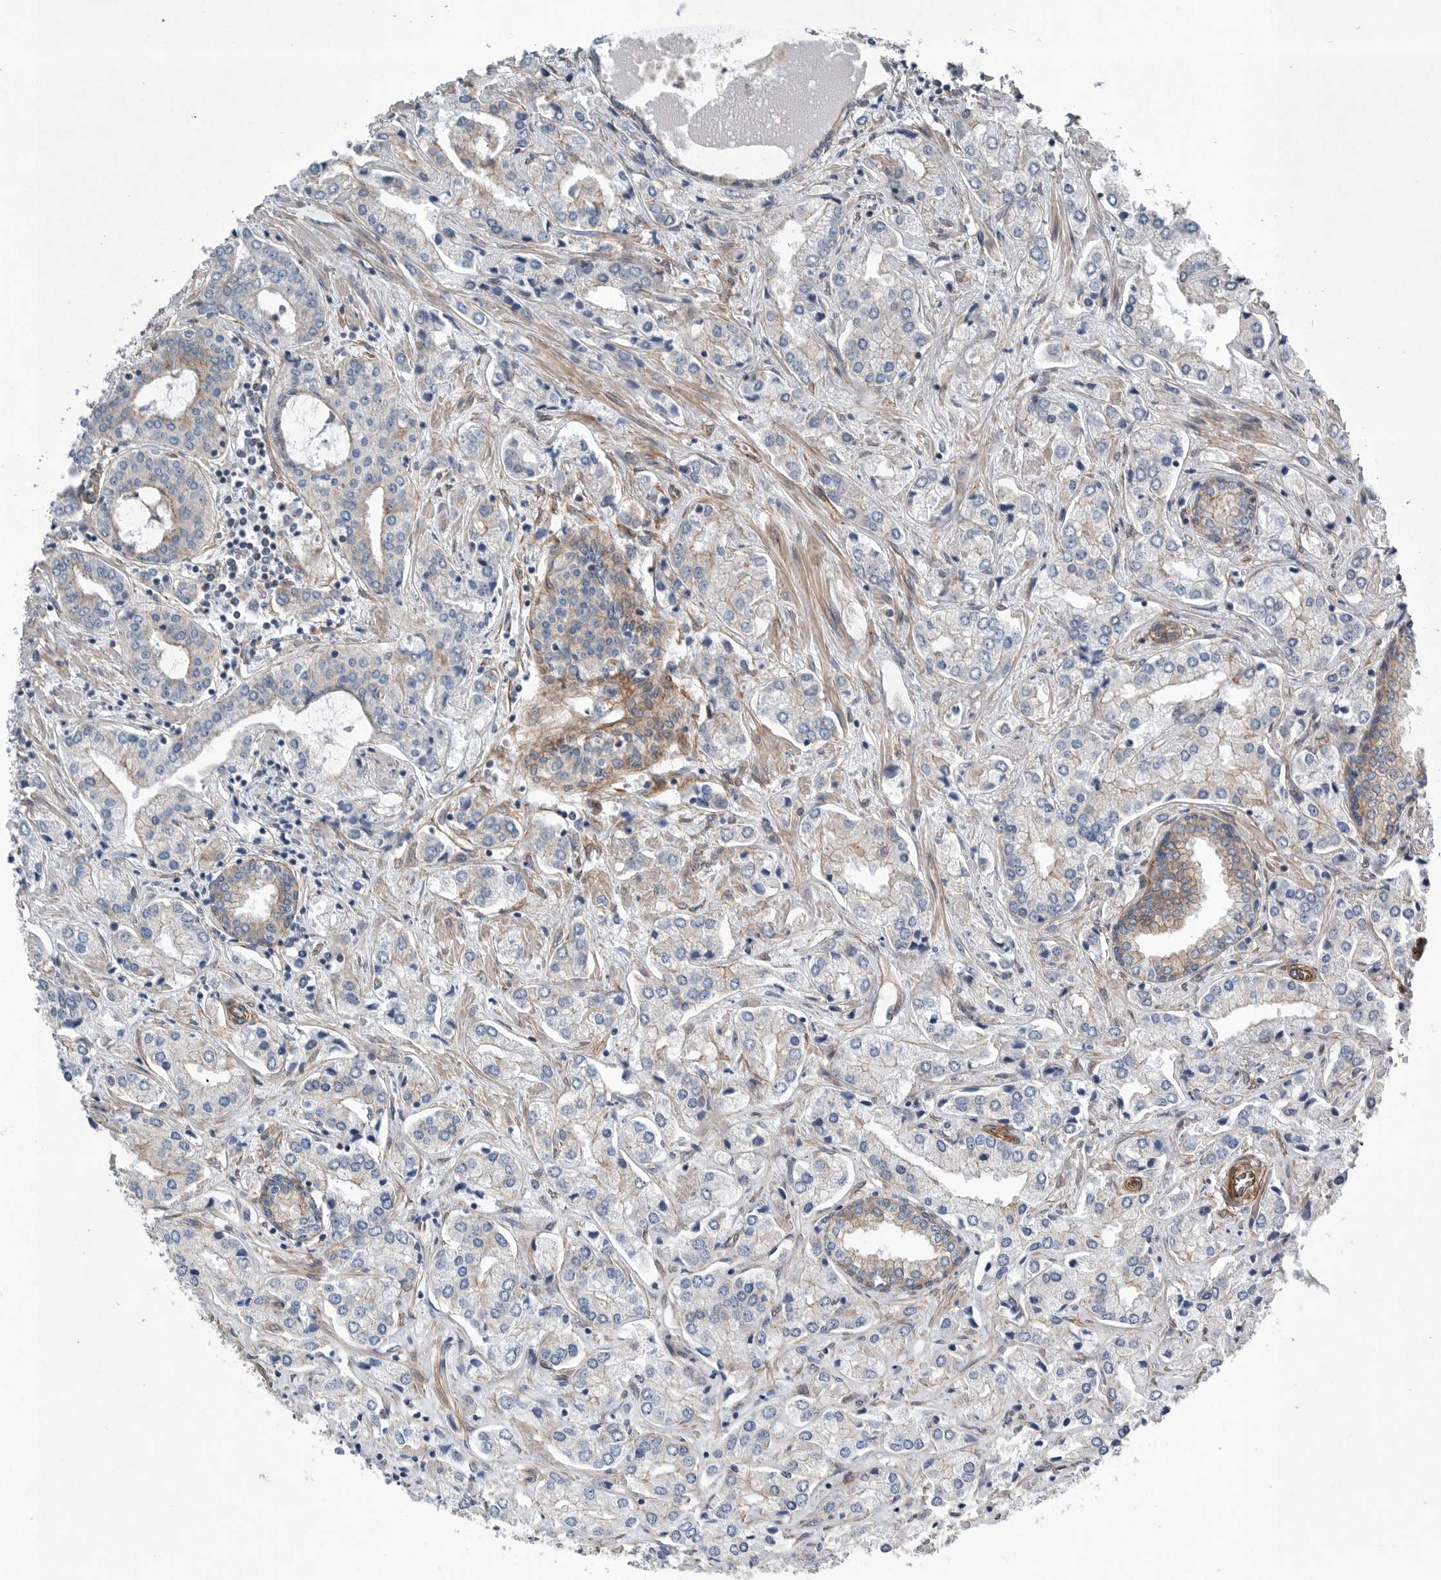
{"staining": {"intensity": "weak", "quantity": "<25%", "location": "cytoplasmic/membranous"}, "tissue": "prostate cancer", "cell_type": "Tumor cells", "image_type": "cancer", "snomed": [{"axis": "morphology", "description": "Adenocarcinoma, High grade"}, {"axis": "topography", "description": "Prostate"}], "caption": "Prostate cancer (adenocarcinoma (high-grade)) was stained to show a protein in brown. There is no significant expression in tumor cells.", "gene": "PLEC", "patient": {"sex": "male", "age": 66}}